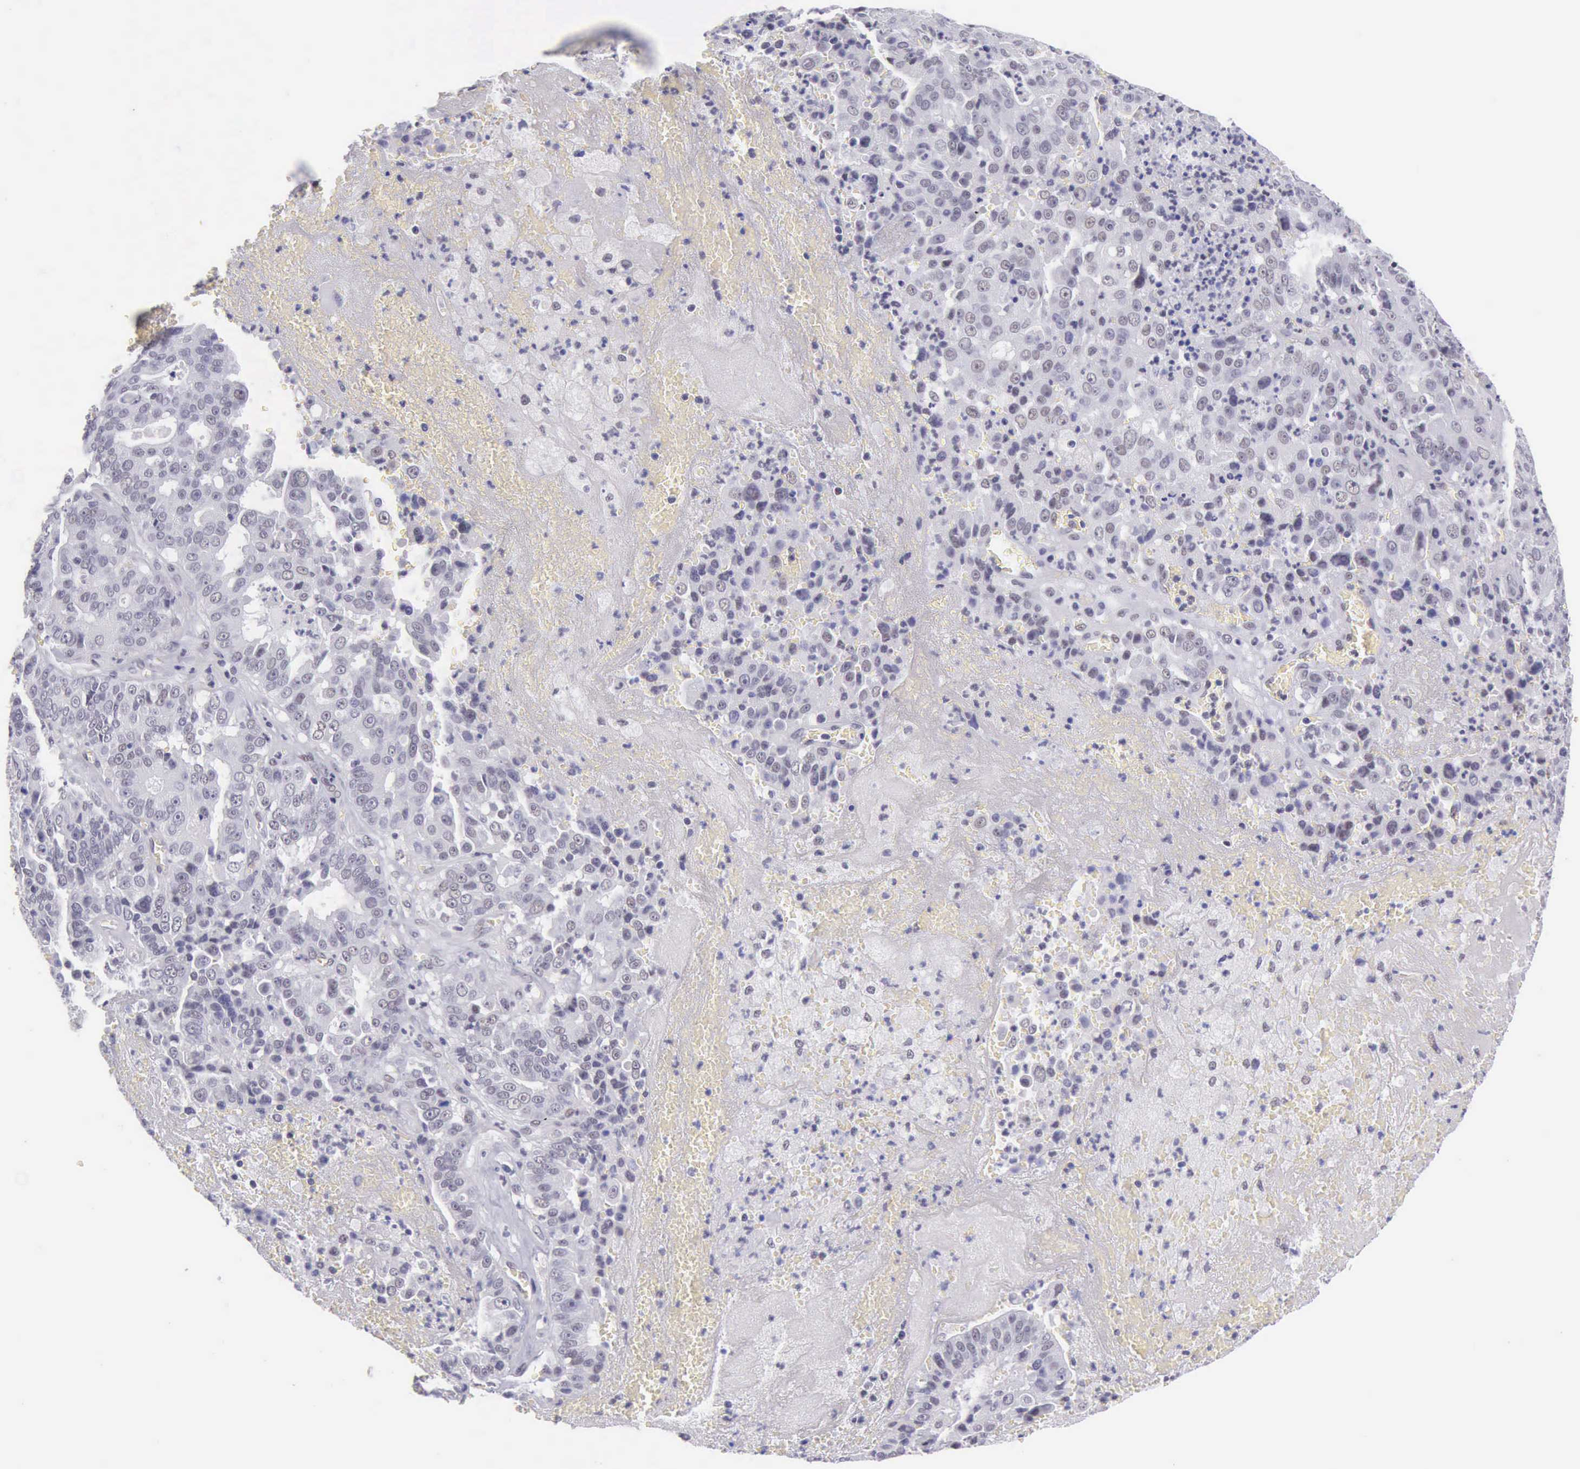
{"staining": {"intensity": "weak", "quantity": "<25%", "location": "nuclear"}, "tissue": "liver cancer", "cell_type": "Tumor cells", "image_type": "cancer", "snomed": [{"axis": "morphology", "description": "Cholangiocarcinoma"}, {"axis": "topography", "description": "Liver"}], "caption": "The photomicrograph displays no staining of tumor cells in liver cancer (cholangiocarcinoma).", "gene": "EP300", "patient": {"sex": "female", "age": 79}}